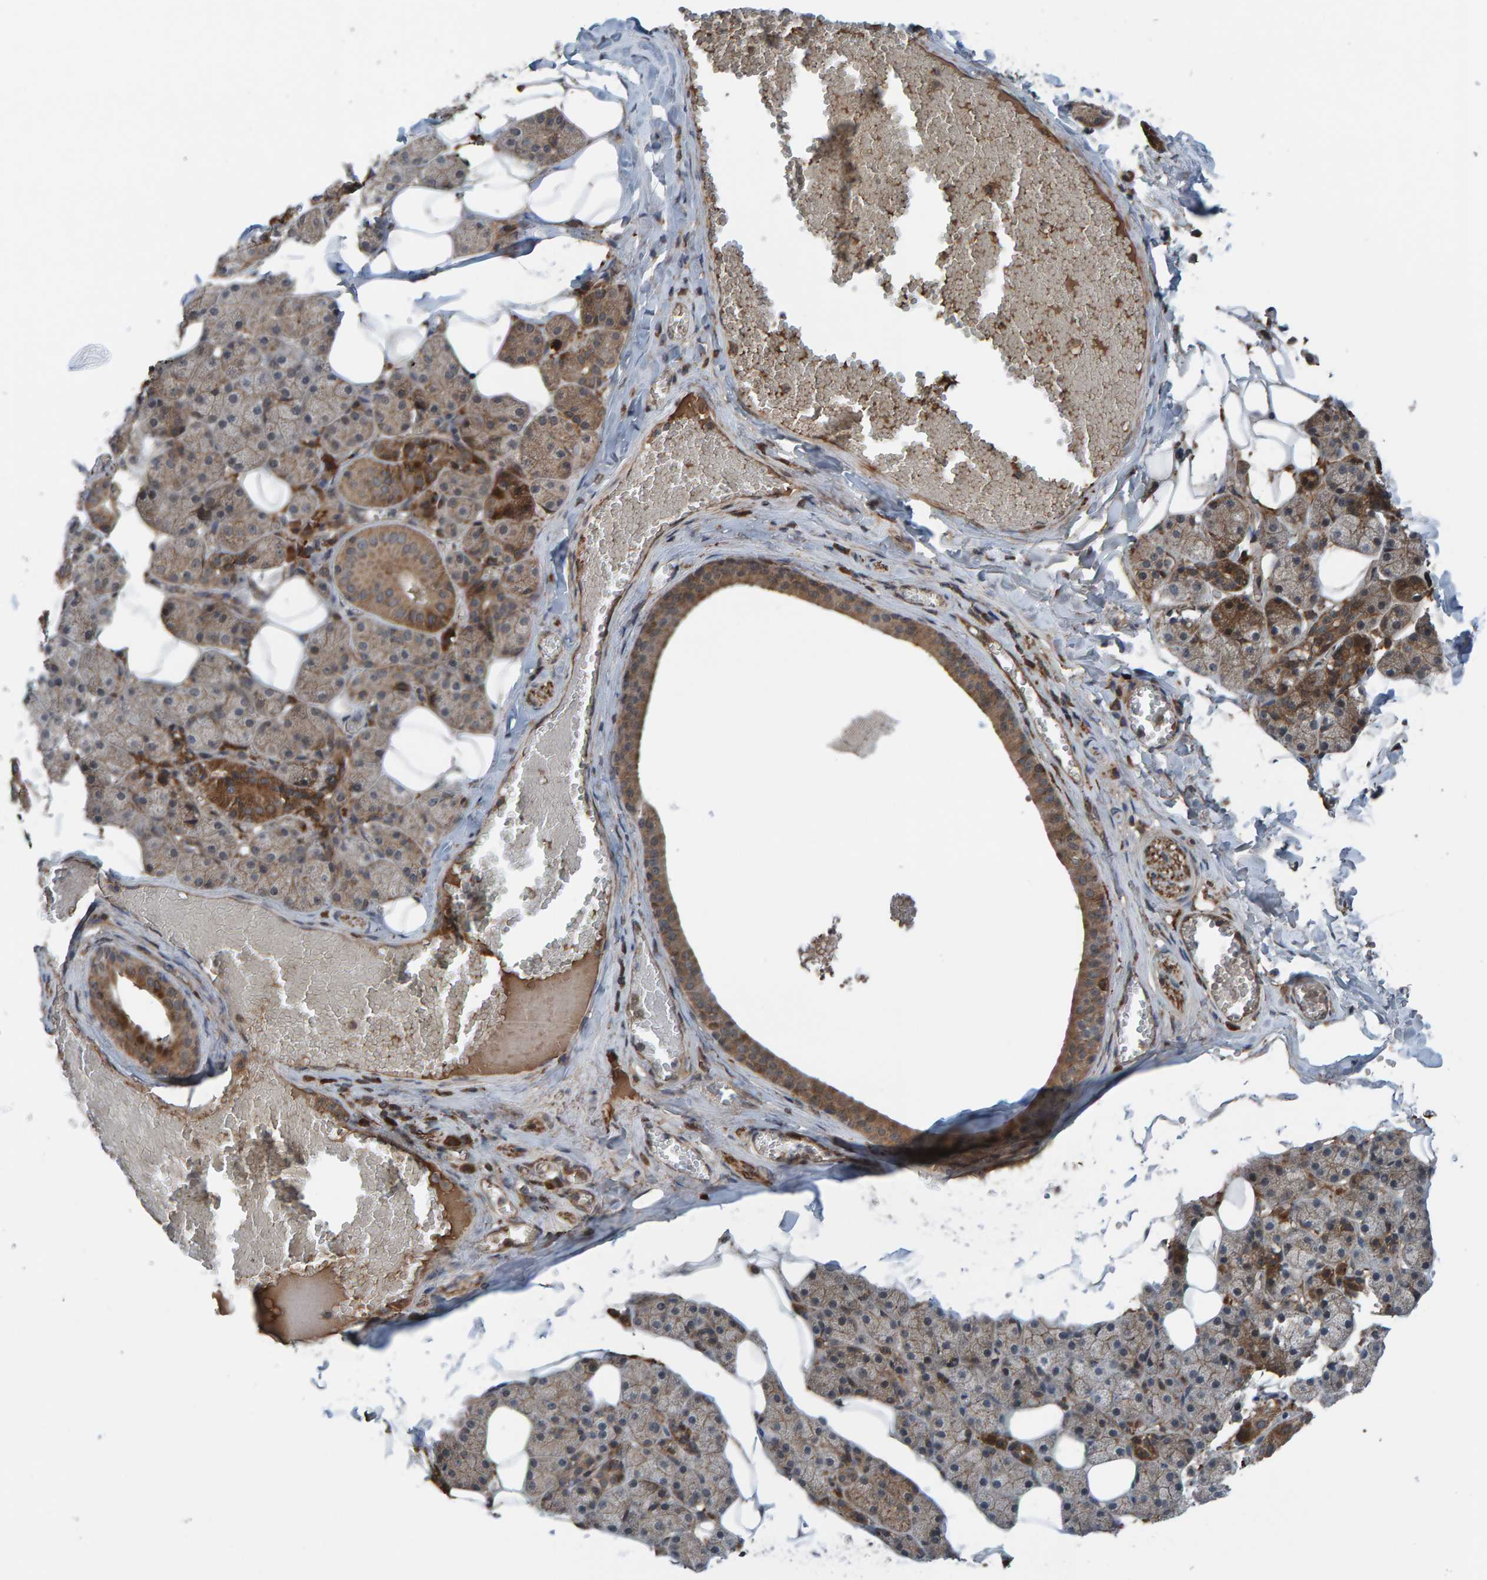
{"staining": {"intensity": "moderate", "quantity": ">75%", "location": "cytoplasmic/membranous"}, "tissue": "salivary gland", "cell_type": "Glandular cells", "image_type": "normal", "snomed": [{"axis": "morphology", "description": "Normal tissue, NOS"}, {"axis": "topography", "description": "Salivary gland"}], "caption": "Normal salivary gland was stained to show a protein in brown. There is medium levels of moderate cytoplasmic/membranous staining in about >75% of glandular cells. Ihc stains the protein in brown and the nuclei are stained blue.", "gene": "CUEDC1", "patient": {"sex": "female", "age": 33}}